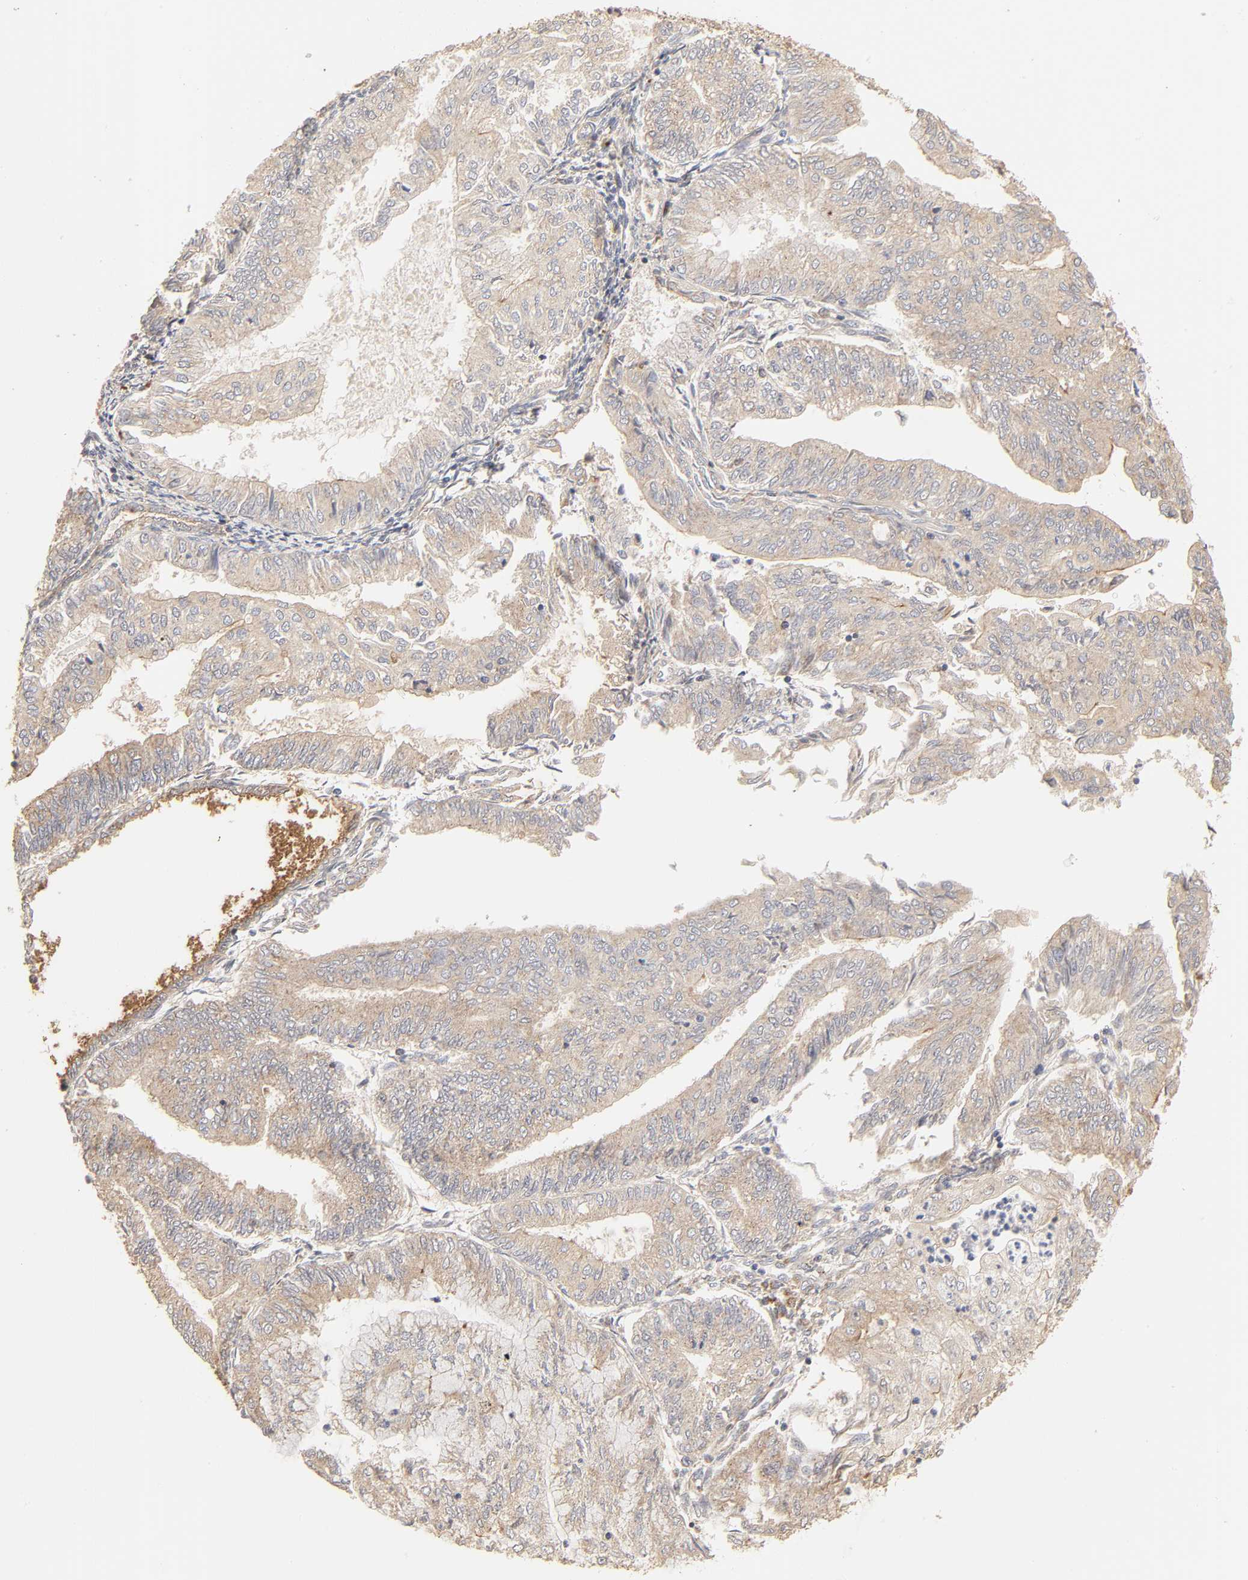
{"staining": {"intensity": "moderate", "quantity": ">75%", "location": "cytoplasmic/membranous"}, "tissue": "endometrial cancer", "cell_type": "Tumor cells", "image_type": "cancer", "snomed": [{"axis": "morphology", "description": "Adenocarcinoma, NOS"}, {"axis": "topography", "description": "Endometrium"}], "caption": "Moderate cytoplasmic/membranous expression for a protein is seen in about >75% of tumor cells of adenocarcinoma (endometrial) using immunohistochemistry.", "gene": "EPS8", "patient": {"sex": "female", "age": 59}}